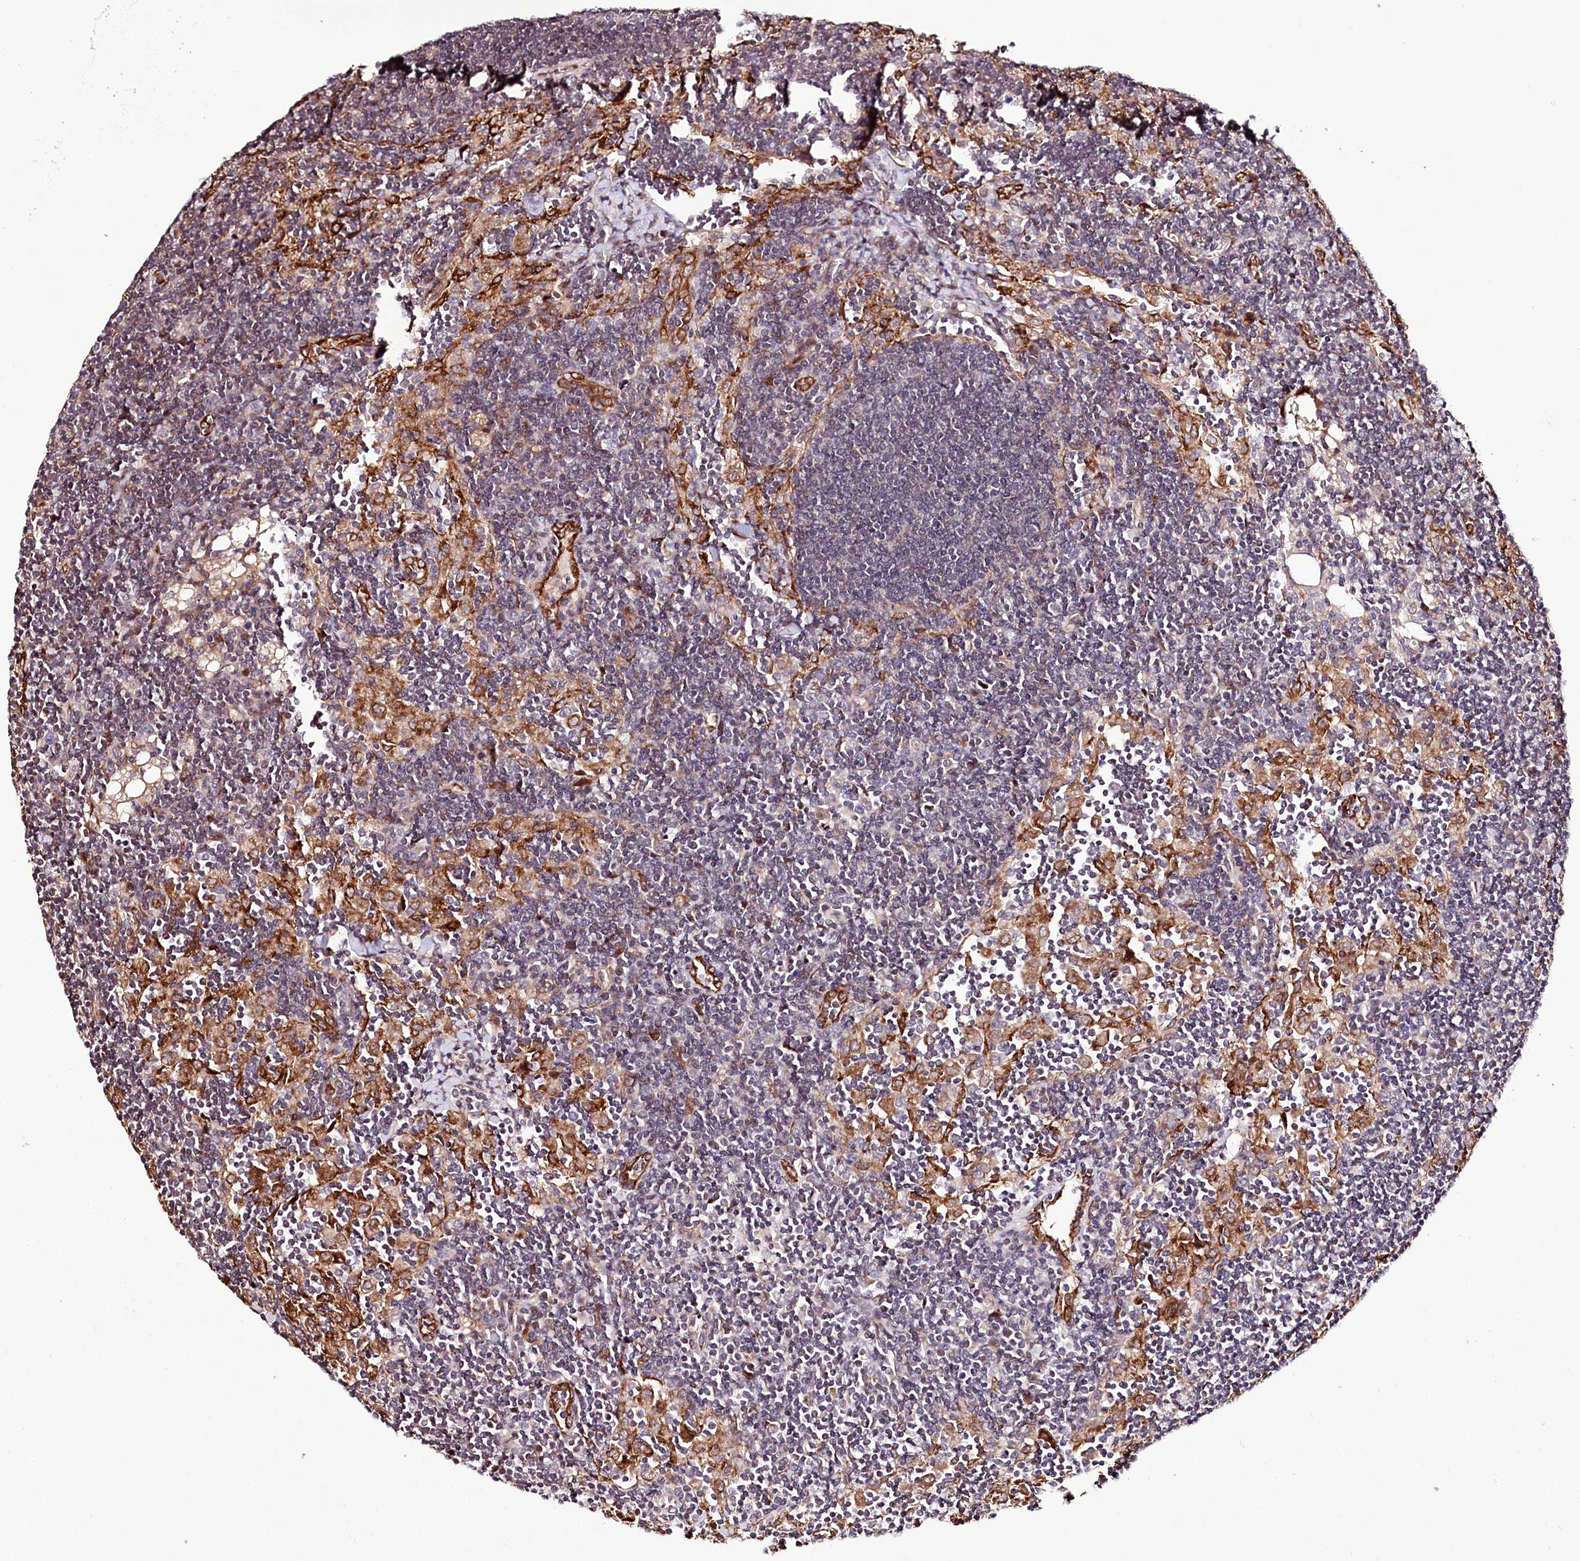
{"staining": {"intensity": "moderate", "quantity": "<25%", "location": "cytoplasmic/membranous,nuclear"}, "tissue": "lymph node", "cell_type": "Germinal center cells", "image_type": "normal", "snomed": [{"axis": "morphology", "description": "Normal tissue, NOS"}, {"axis": "topography", "description": "Lymph node"}], "caption": "Lymph node stained with immunohistochemistry (IHC) displays moderate cytoplasmic/membranous,nuclear positivity in approximately <25% of germinal center cells.", "gene": "CUTC", "patient": {"sex": "male", "age": 24}}